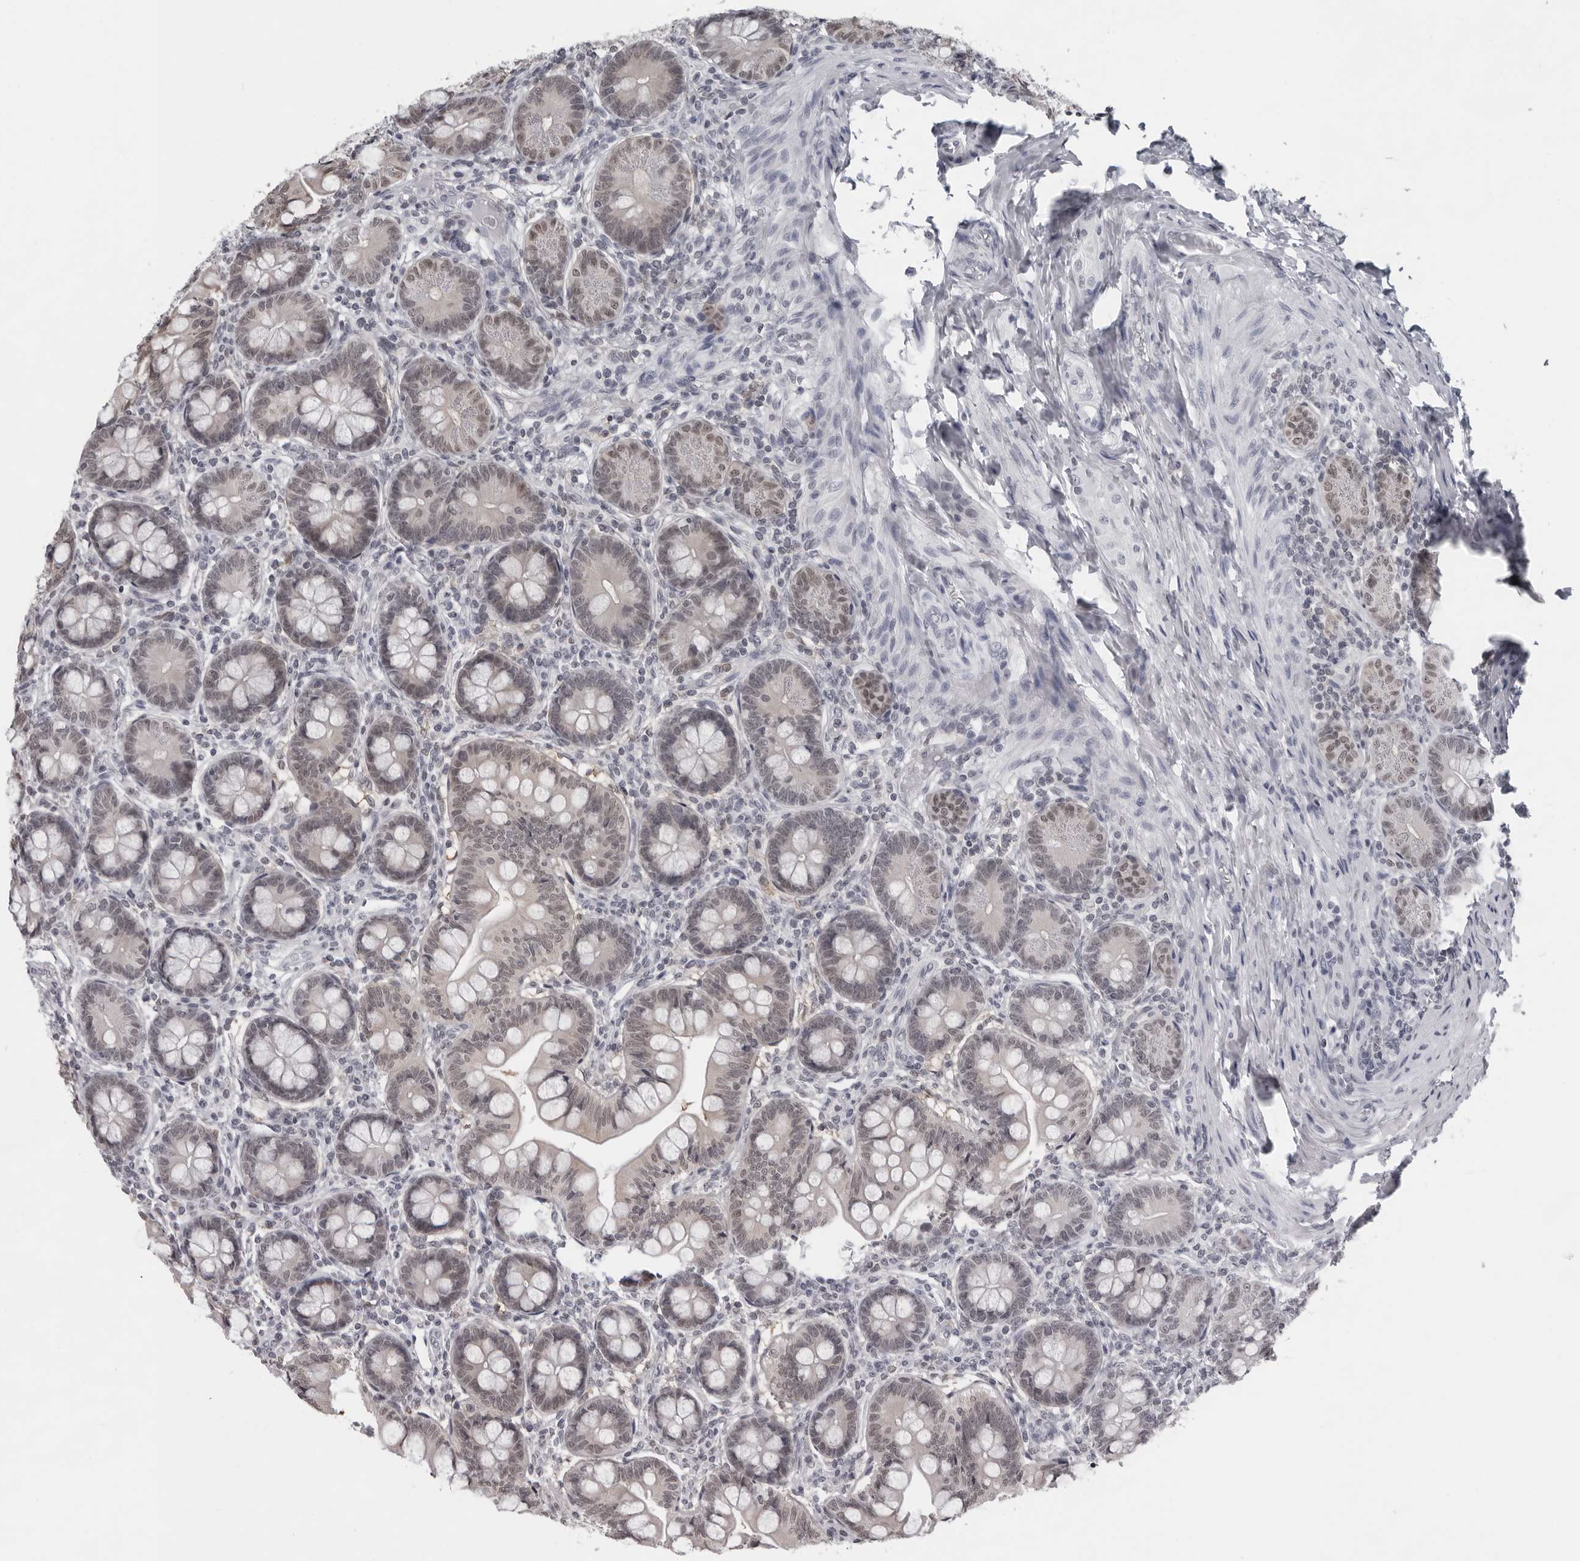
{"staining": {"intensity": "weak", "quantity": "25%-75%", "location": "cytoplasmic/membranous,nuclear"}, "tissue": "small intestine", "cell_type": "Glandular cells", "image_type": "normal", "snomed": [{"axis": "morphology", "description": "Normal tissue, NOS"}, {"axis": "topography", "description": "Small intestine"}], "caption": "Small intestine stained for a protein displays weak cytoplasmic/membranous,nuclear positivity in glandular cells. The staining was performed using DAB (3,3'-diaminobenzidine) to visualize the protein expression in brown, while the nuclei were stained in blue with hematoxylin (Magnification: 20x).", "gene": "LZIC", "patient": {"sex": "male", "age": 7}}